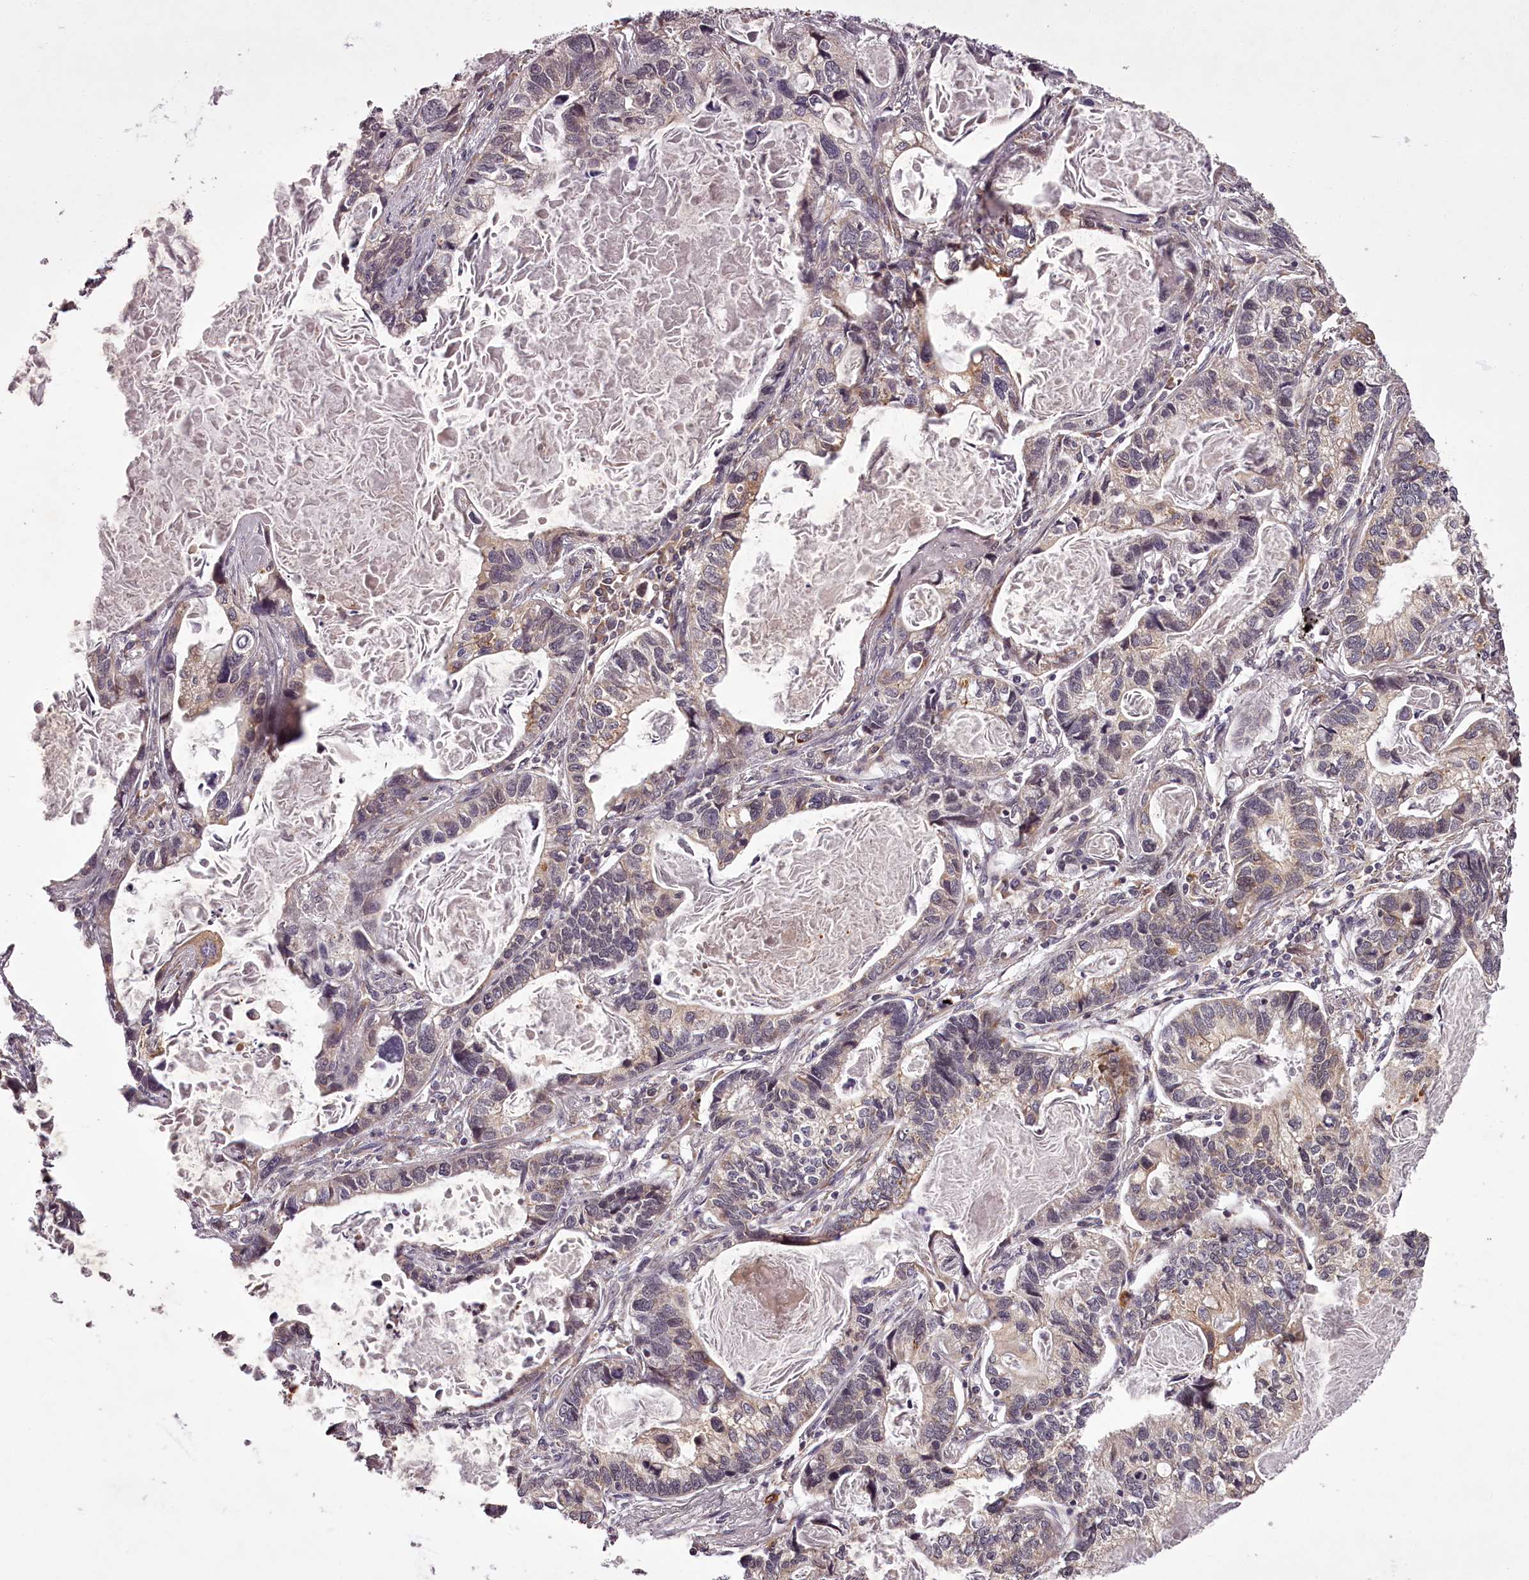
{"staining": {"intensity": "weak", "quantity": "25%-75%", "location": "cytoplasmic/membranous"}, "tissue": "lung cancer", "cell_type": "Tumor cells", "image_type": "cancer", "snomed": [{"axis": "morphology", "description": "Adenocarcinoma, NOS"}, {"axis": "topography", "description": "Lung"}], "caption": "The immunohistochemical stain labels weak cytoplasmic/membranous staining in tumor cells of lung cancer (adenocarcinoma) tissue. The staining was performed using DAB, with brown indicating positive protein expression. Nuclei are stained blue with hematoxylin.", "gene": "CCDC92", "patient": {"sex": "male", "age": 67}}